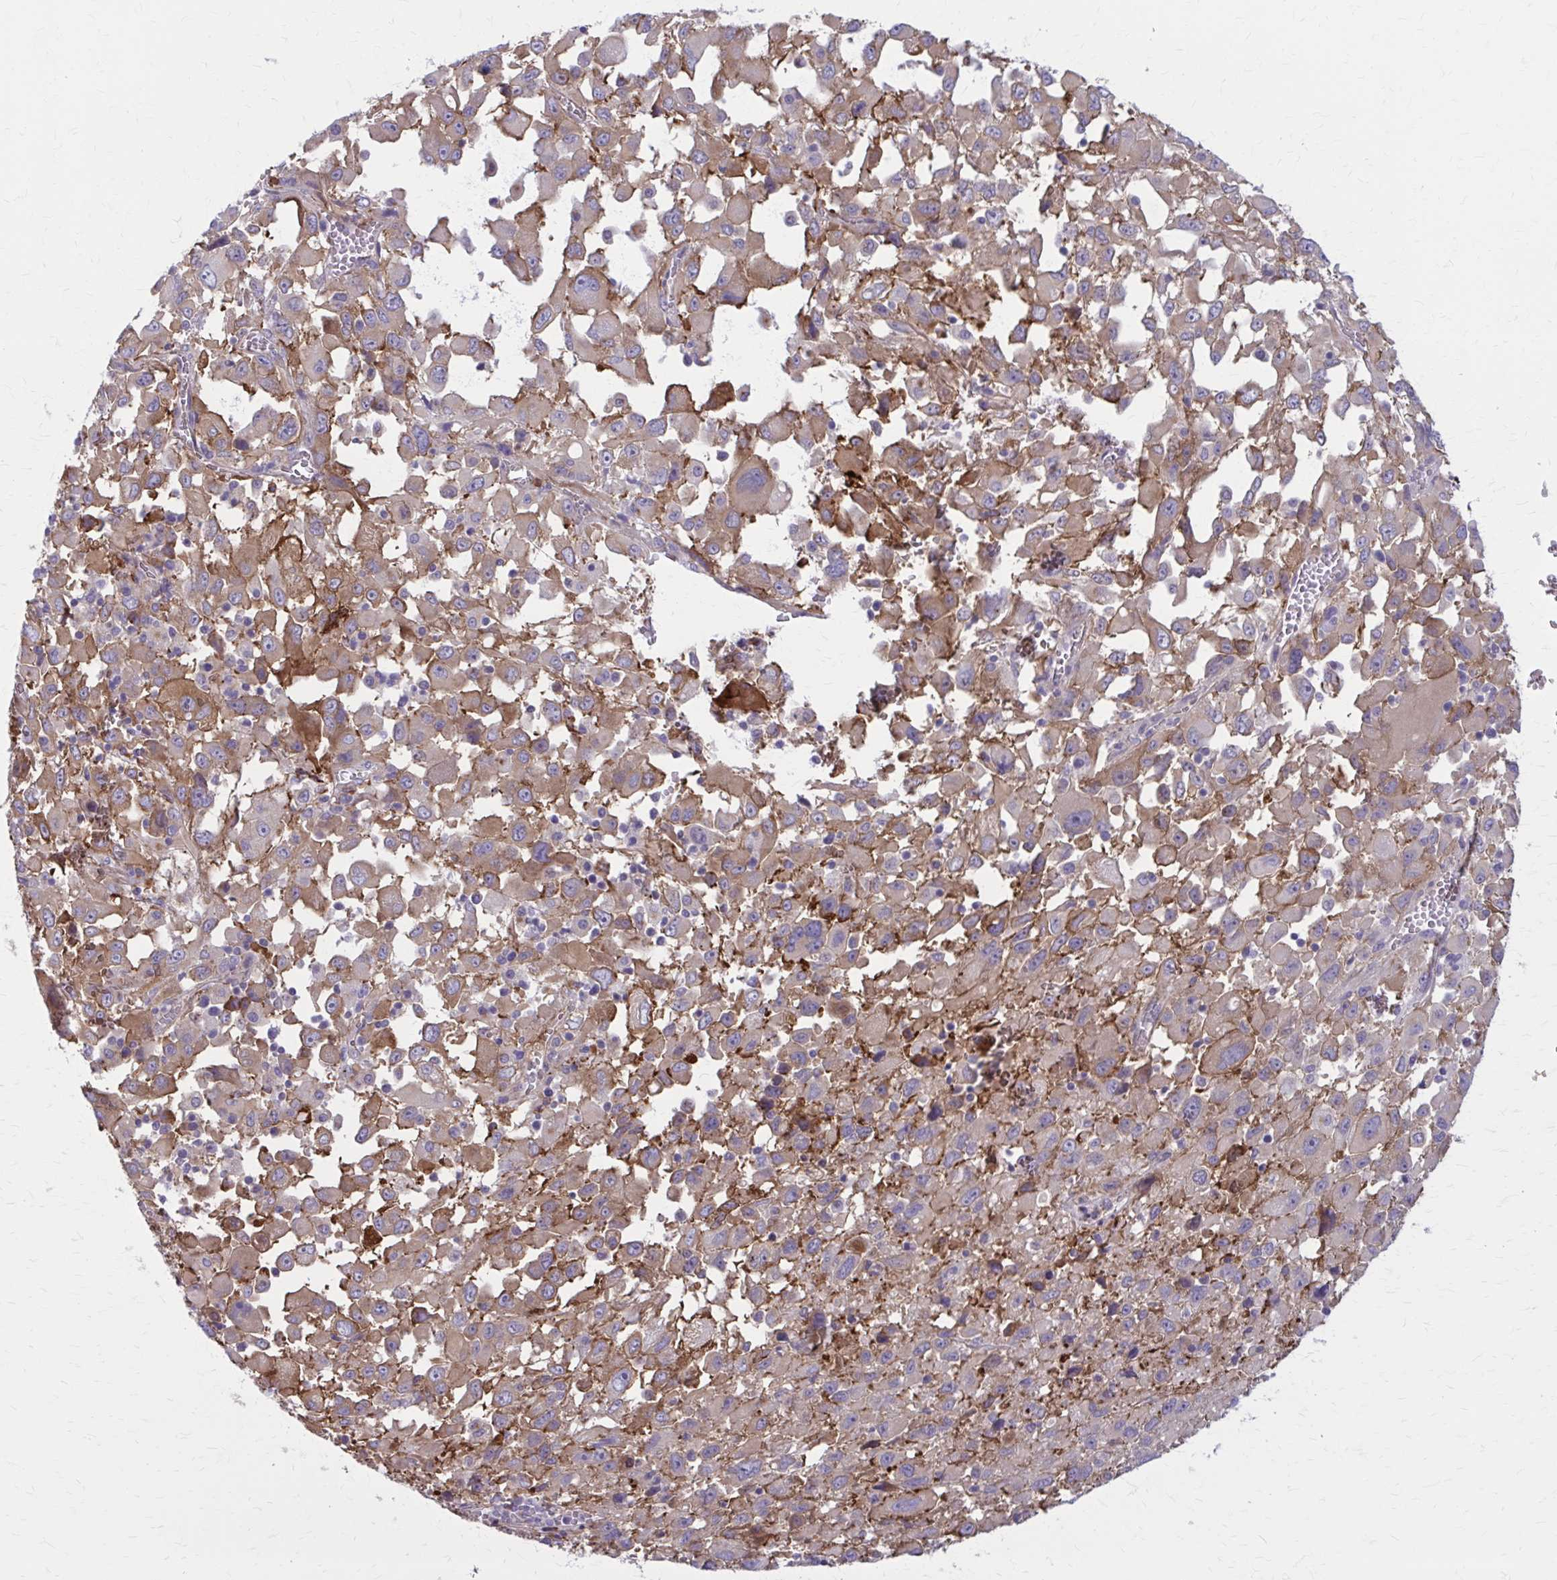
{"staining": {"intensity": "moderate", "quantity": ">75%", "location": "cytoplasmic/membranous"}, "tissue": "melanoma", "cell_type": "Tumor cells", "image_type": "cancer", "snomed": [{"axis": "morphology", "description": "Malignant melanoma, Metastatic site"}, {"axis": "topography", "description": "Soft tissue"}], "caption": "Immunohistochemistry (IHC) (DAB) staining of malignant melanoma (metastatic site) exhibits moderate cytoplasmic/membranous protein positivity in about >75% of tumor cells.", "gene": "ZDHHC7", "patient": {"sex": "male", "age": 50}}